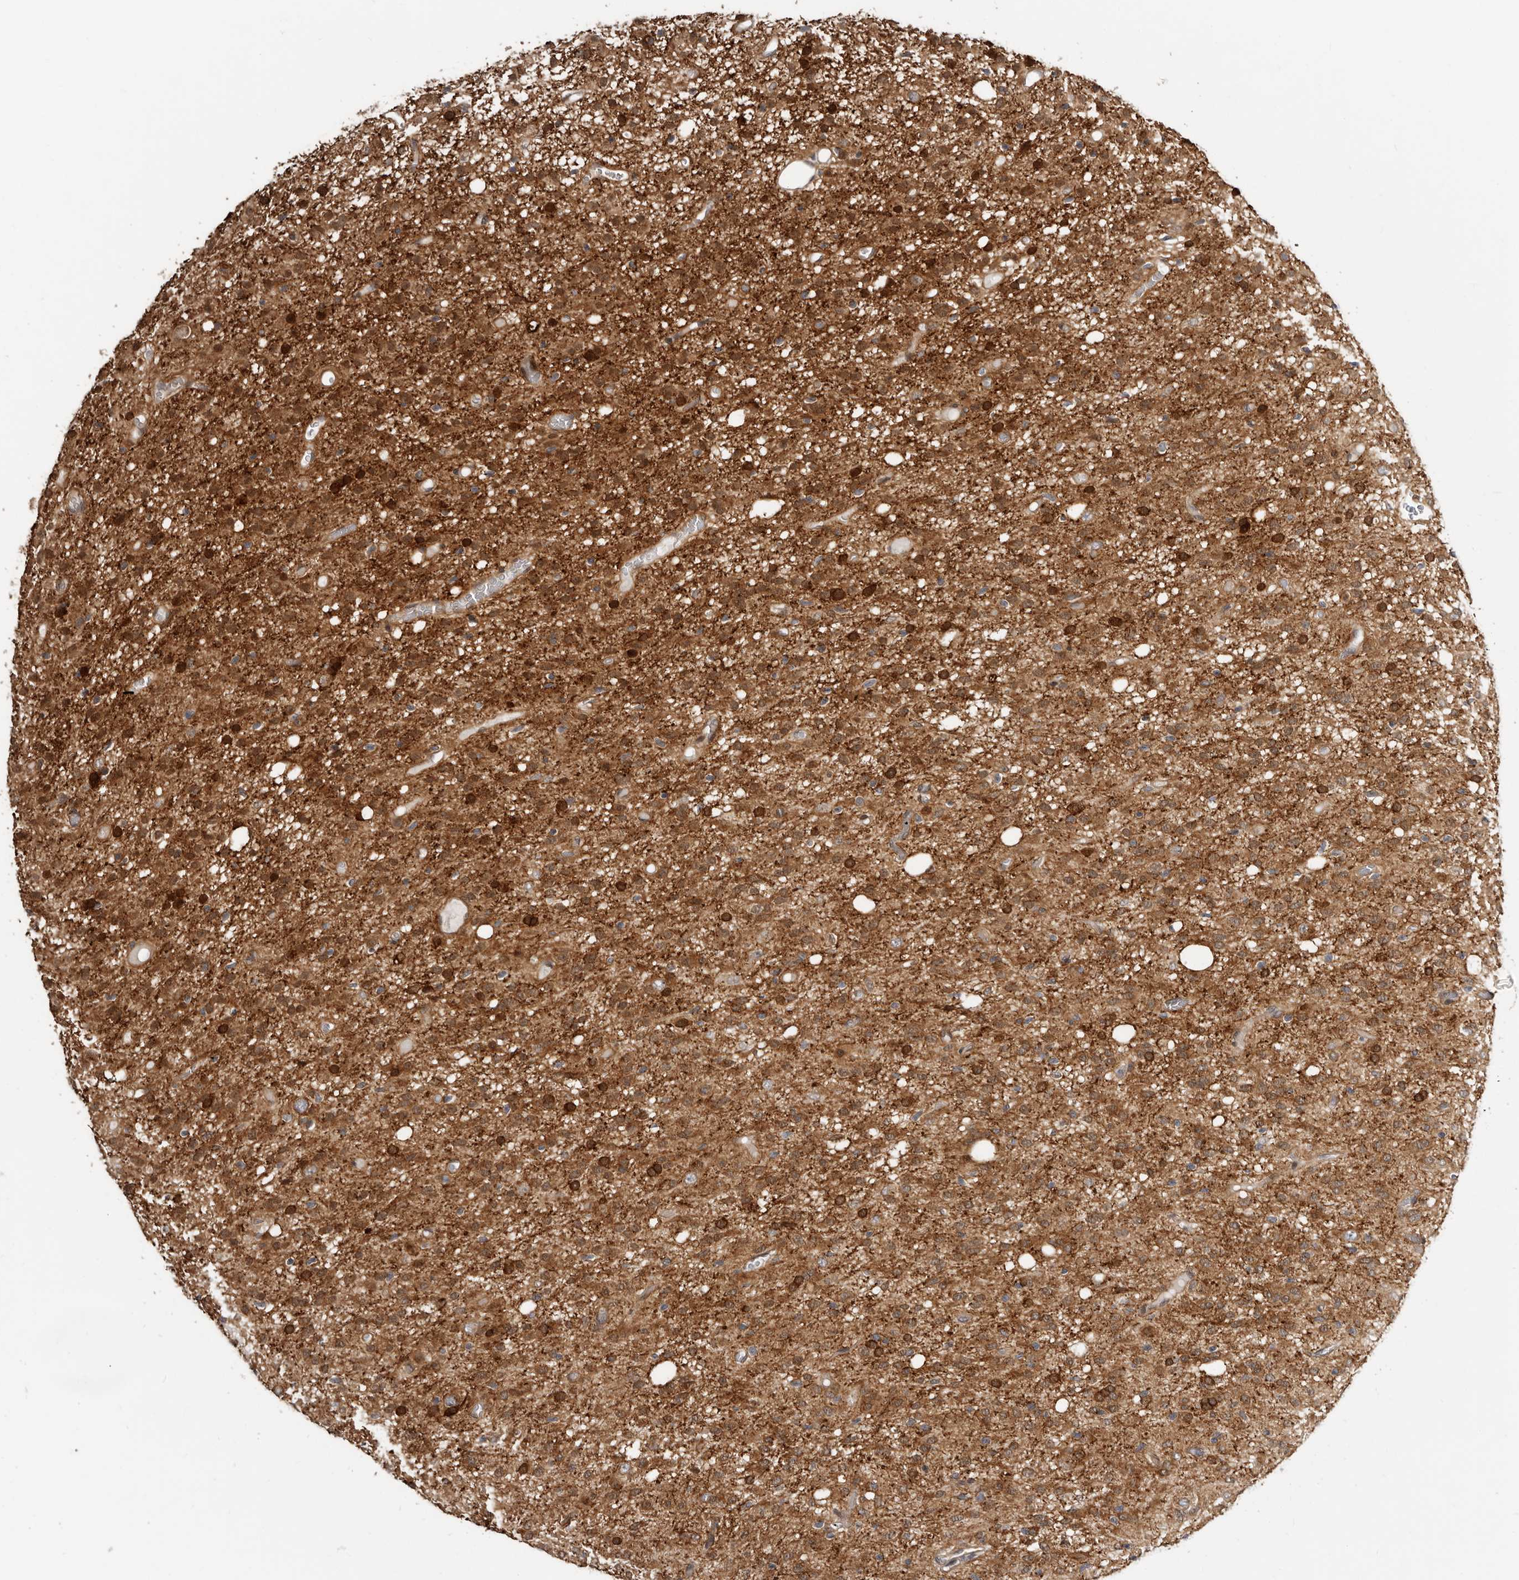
{"staining": {"intensity": "moderate", "quantity": ">75%", "location": "cytoplasmic/membranous"}, "tissue": "glioma", "cell_type": "Tumor cells", "image_type": "cancer", "snomed": [{"axis": "morphology", "description": "Glioma, malignant, High grade"}, {"axis": "topography", "description": "Brain"}], "caption": "This image reveals glioma stained with IHC to label a protein in brown. The cytoplasmic/membranous of tumor cells show moderate positivity for the protein. Nuclei are counter-stained blue.", "gene": "SBDS", "patient": {"sex": "female", "age": 59}}